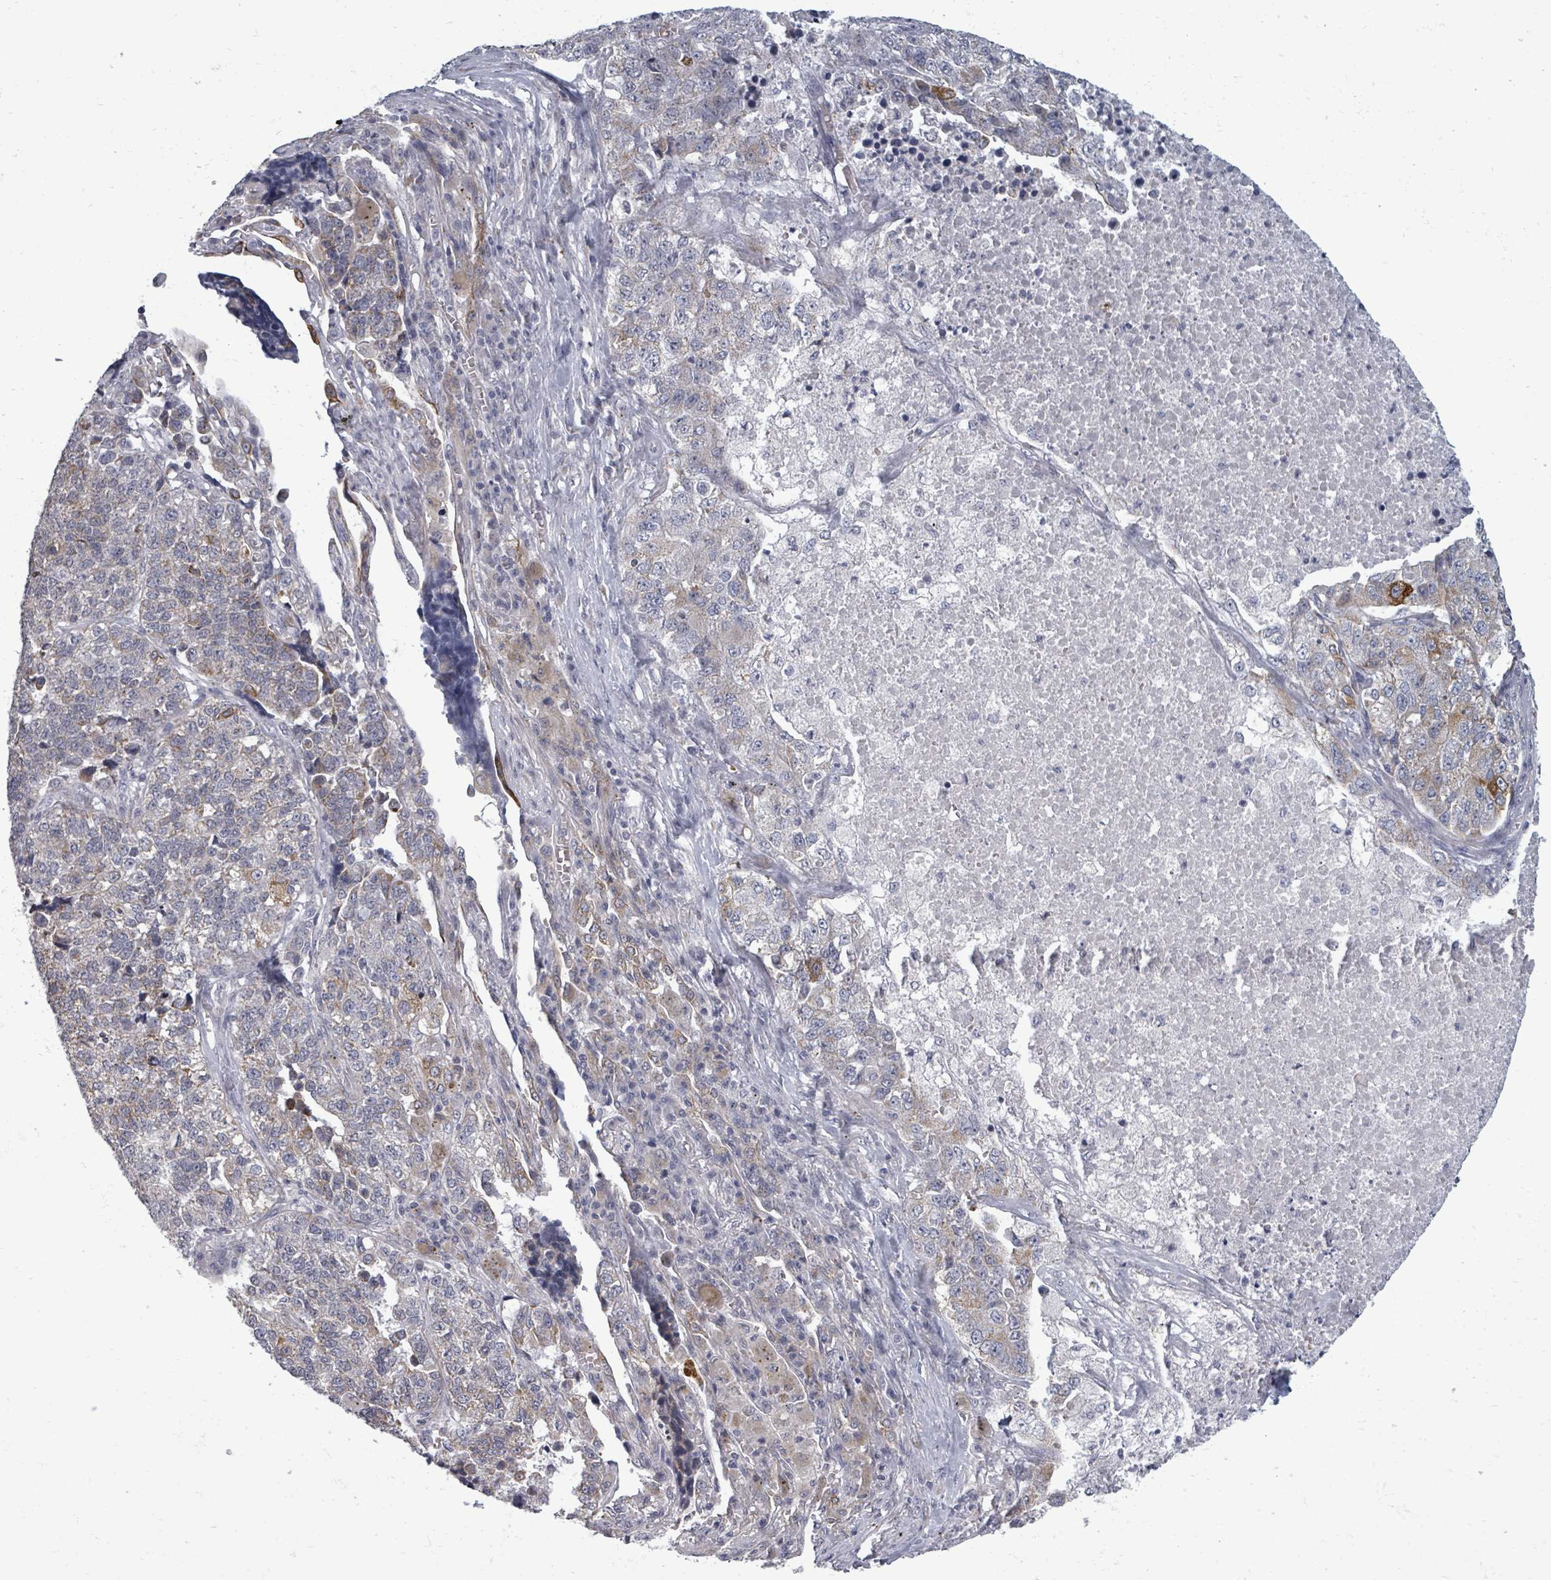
{"staining": {"intensity": "moderate", "quantity": "<25%", "location": "cytoplasmic/membranous"}, "tissue": "lung cancer", "cell_type": "Tumor cells", "image_type": "cancer", "snomed": [{"axis": "morphology", "description": "Adenocarcinoma, NOS"}, {"axis": "topography", "description": "Lung"}], "caption": "Protein staining of adenocarcinoma (lung) tissue shows moderate cytoplasmic/membranous positivity in about <25% of tumor cells. The staining is performed using DAB brown chromogen to label protein expression. The nuclei are counter-stained blue using hematoxylin.", "gene": "PTPN20", "patient": {"sex": "male", "age": 49}}